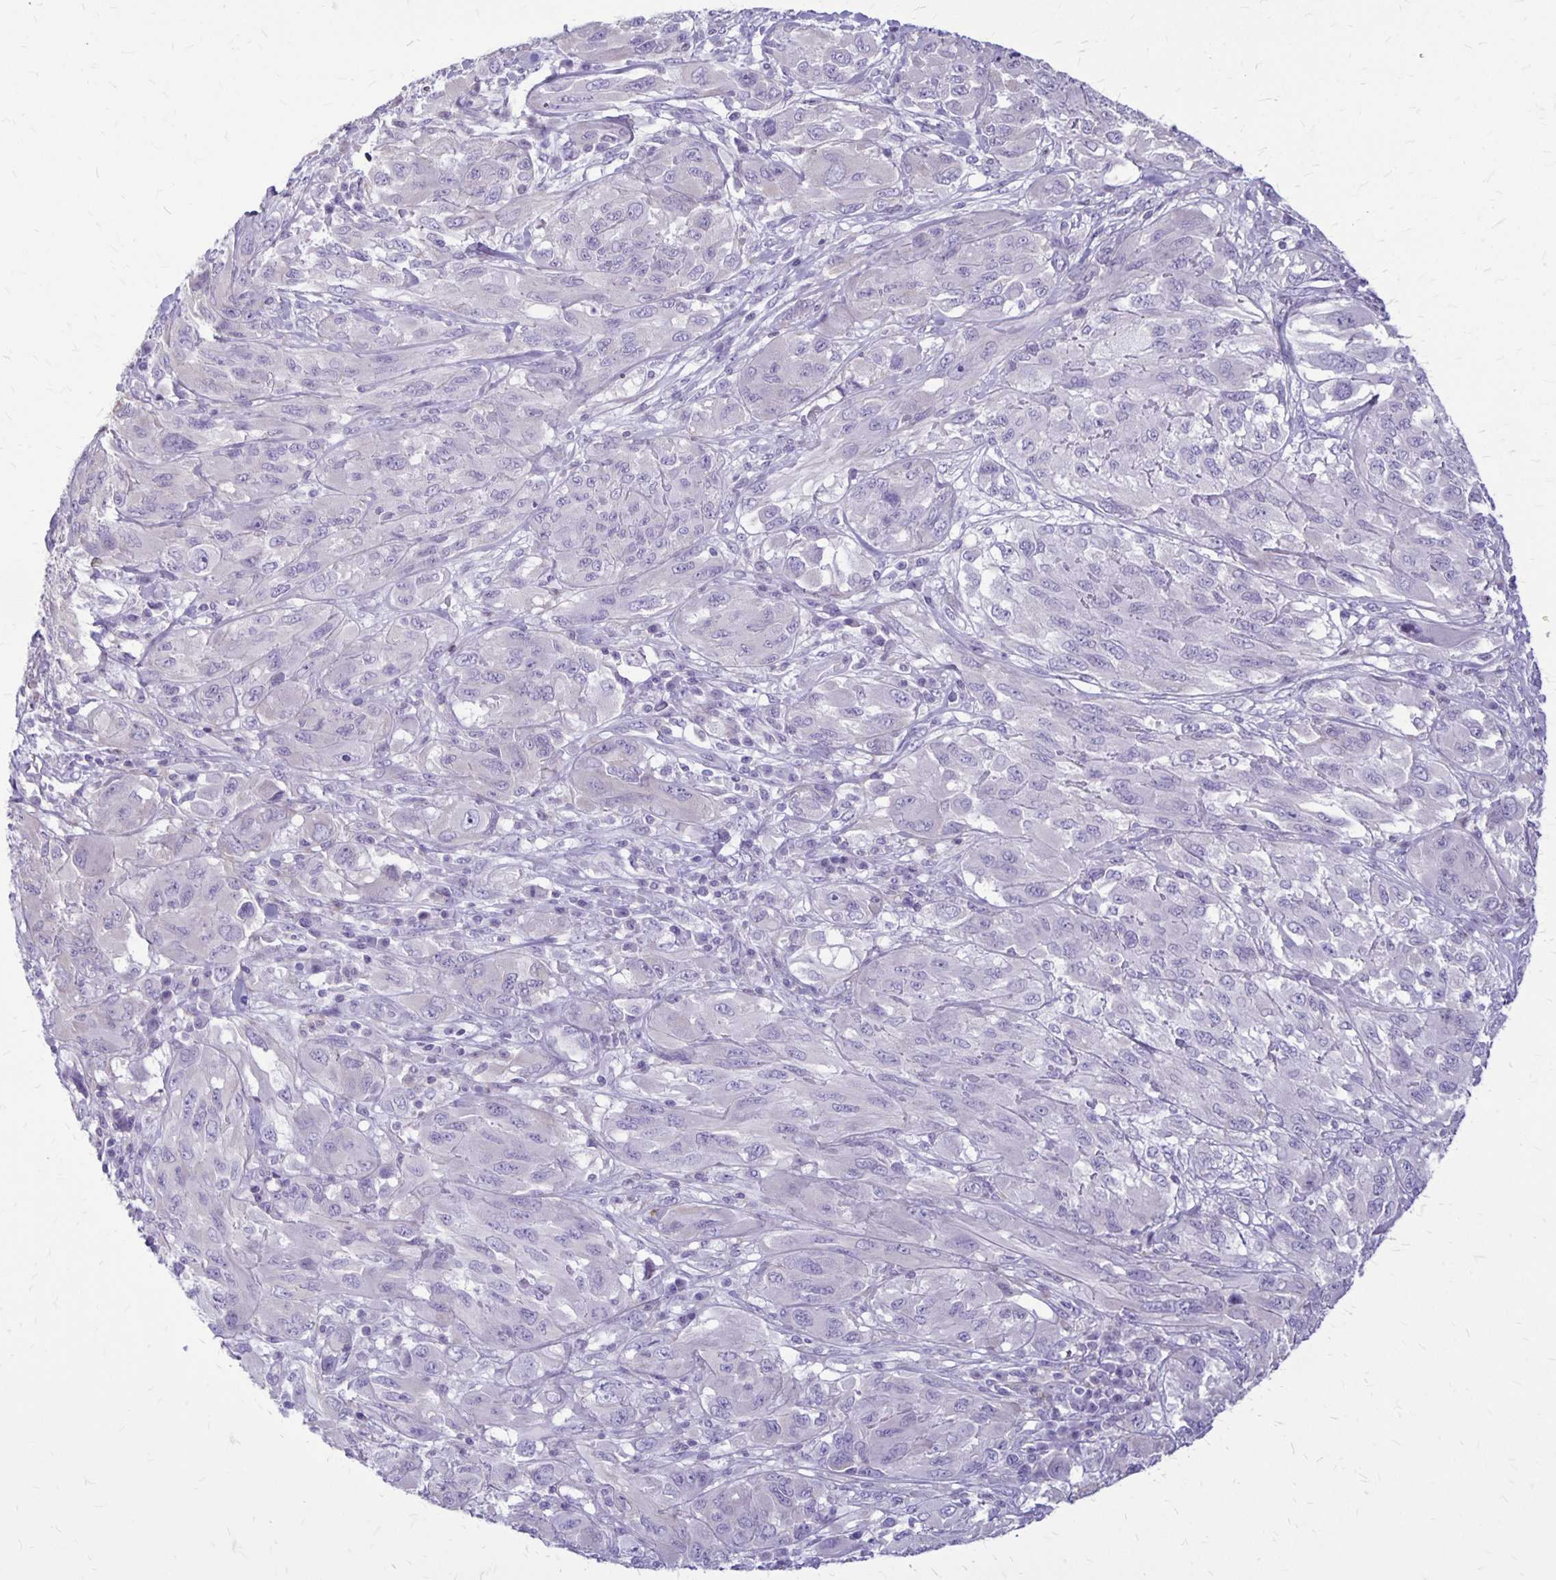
{"staining": {"intensity": "negative", "quantity": "none", "location": "none"}, "tissue": "melanoma", "cell_type": "Tumor cells", "image_type": "cancer", "snomed": [{"axis": "morphology", "description": "Malignant melanoma, NOS"}, {"axis": "topography", "description": "Skin"}], "caption": "DAB (3,3'-diaminobenzidine) immunohistochemical staining of human malignant melanoma shows no significant staining in tumor cells. The staining was performed using DAB to visualize the protein expression in brown, while the nuclei were stained in blue with hematoxylin (Magnification: 20x).", "gene": "GP9", "patient": {"sex": "female", "age": 91}}